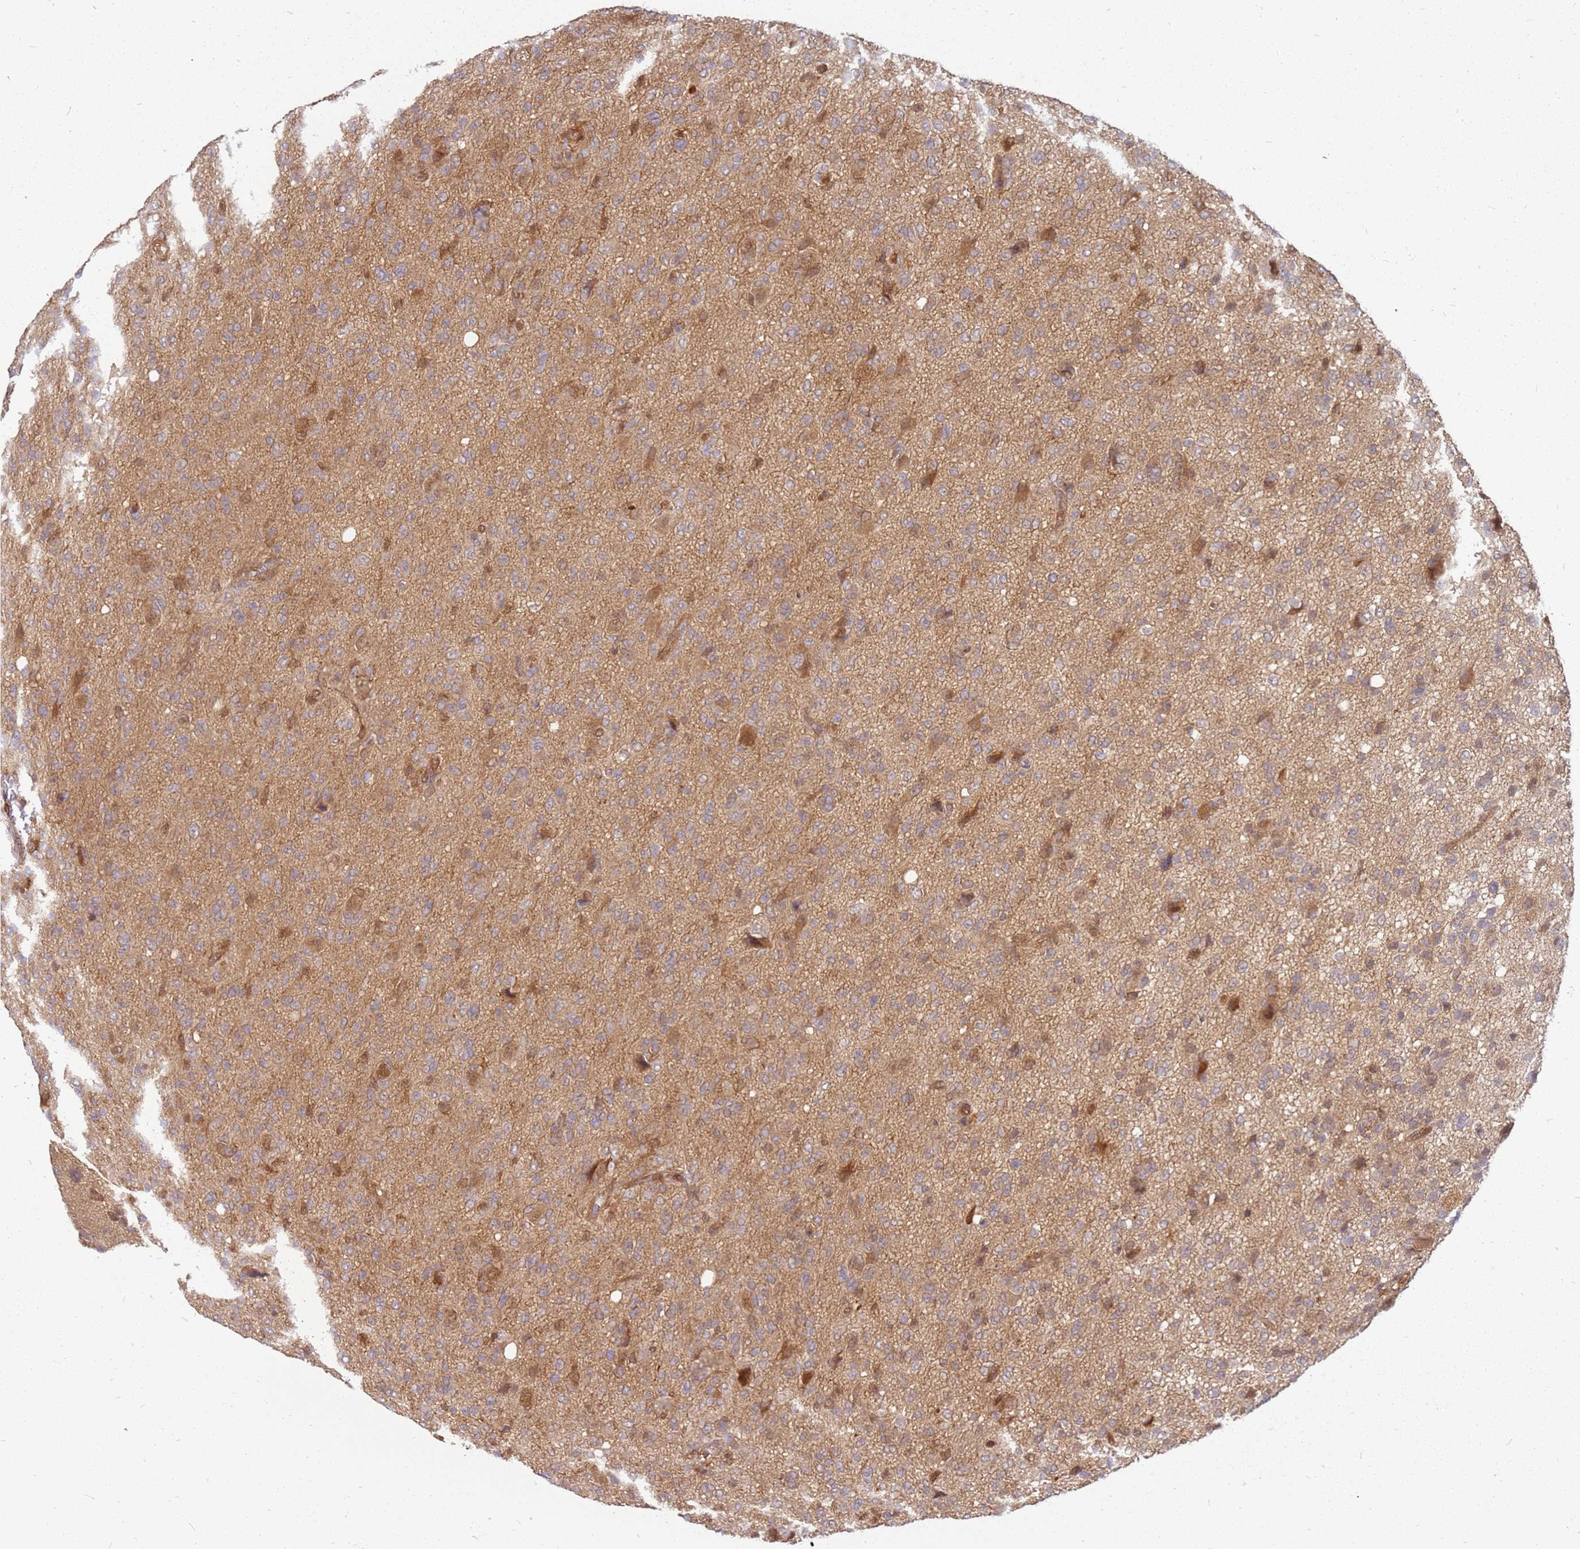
{"staining": {"intensity": "moderate", "quantity": ">75%", "location": "cytoplasmic/membranous"}, "tissue": "glioma", "cell_type": "Tumor cells", "image_type": "cancer", "snomed": [{"axis": "morphology", "description": "Glioma, malignant, High grade"}, {"axis": "topography", "description": "Brain"}], "caption": "Immunohistochemical staining of human glioma exhibits medium levels of moderate cytoplasmic/membranous staining in about >75% of tumor cells.", "gene": "NUDT14", "patient": {"sex": "female", "age": 57}}